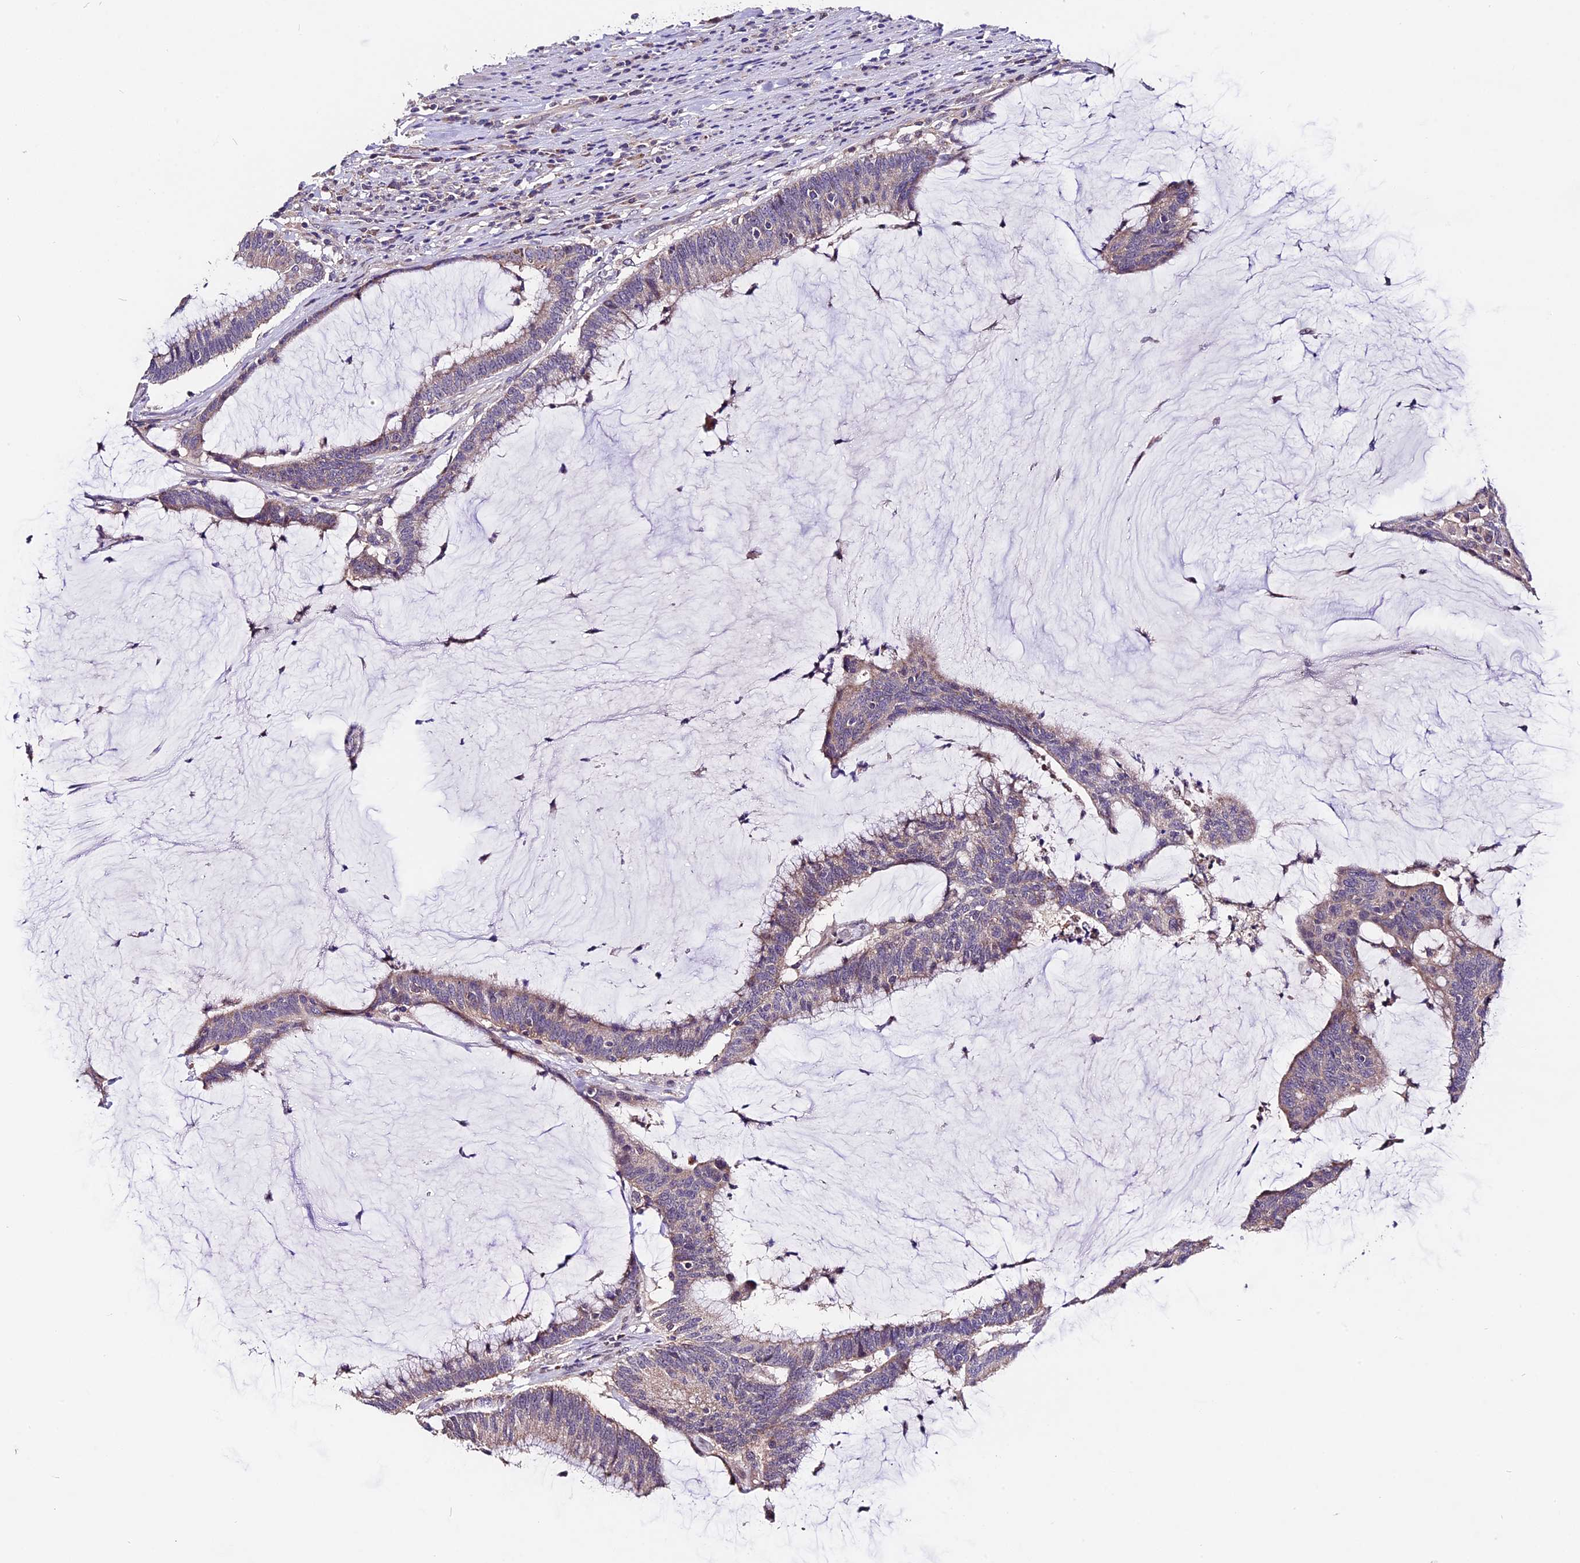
{"staining": {"intensity": "negative", "quantity": "none", "location": "none"}, "tissue": "colorectal cancer", "cell_type": "Tumor cells", "image_type": "cancer", "snomed": [{"axis": "morphology", "description": "Adenocarcinoma, NOS"}, {"axis": "topography", "description": "Rectum"}], "caption": "Colorectal cancer was stained to show a protein in brown. There is no significant expression in tumor cells.", "gene": "DDX28", "patient": {"sex": "female", "age": 77}}